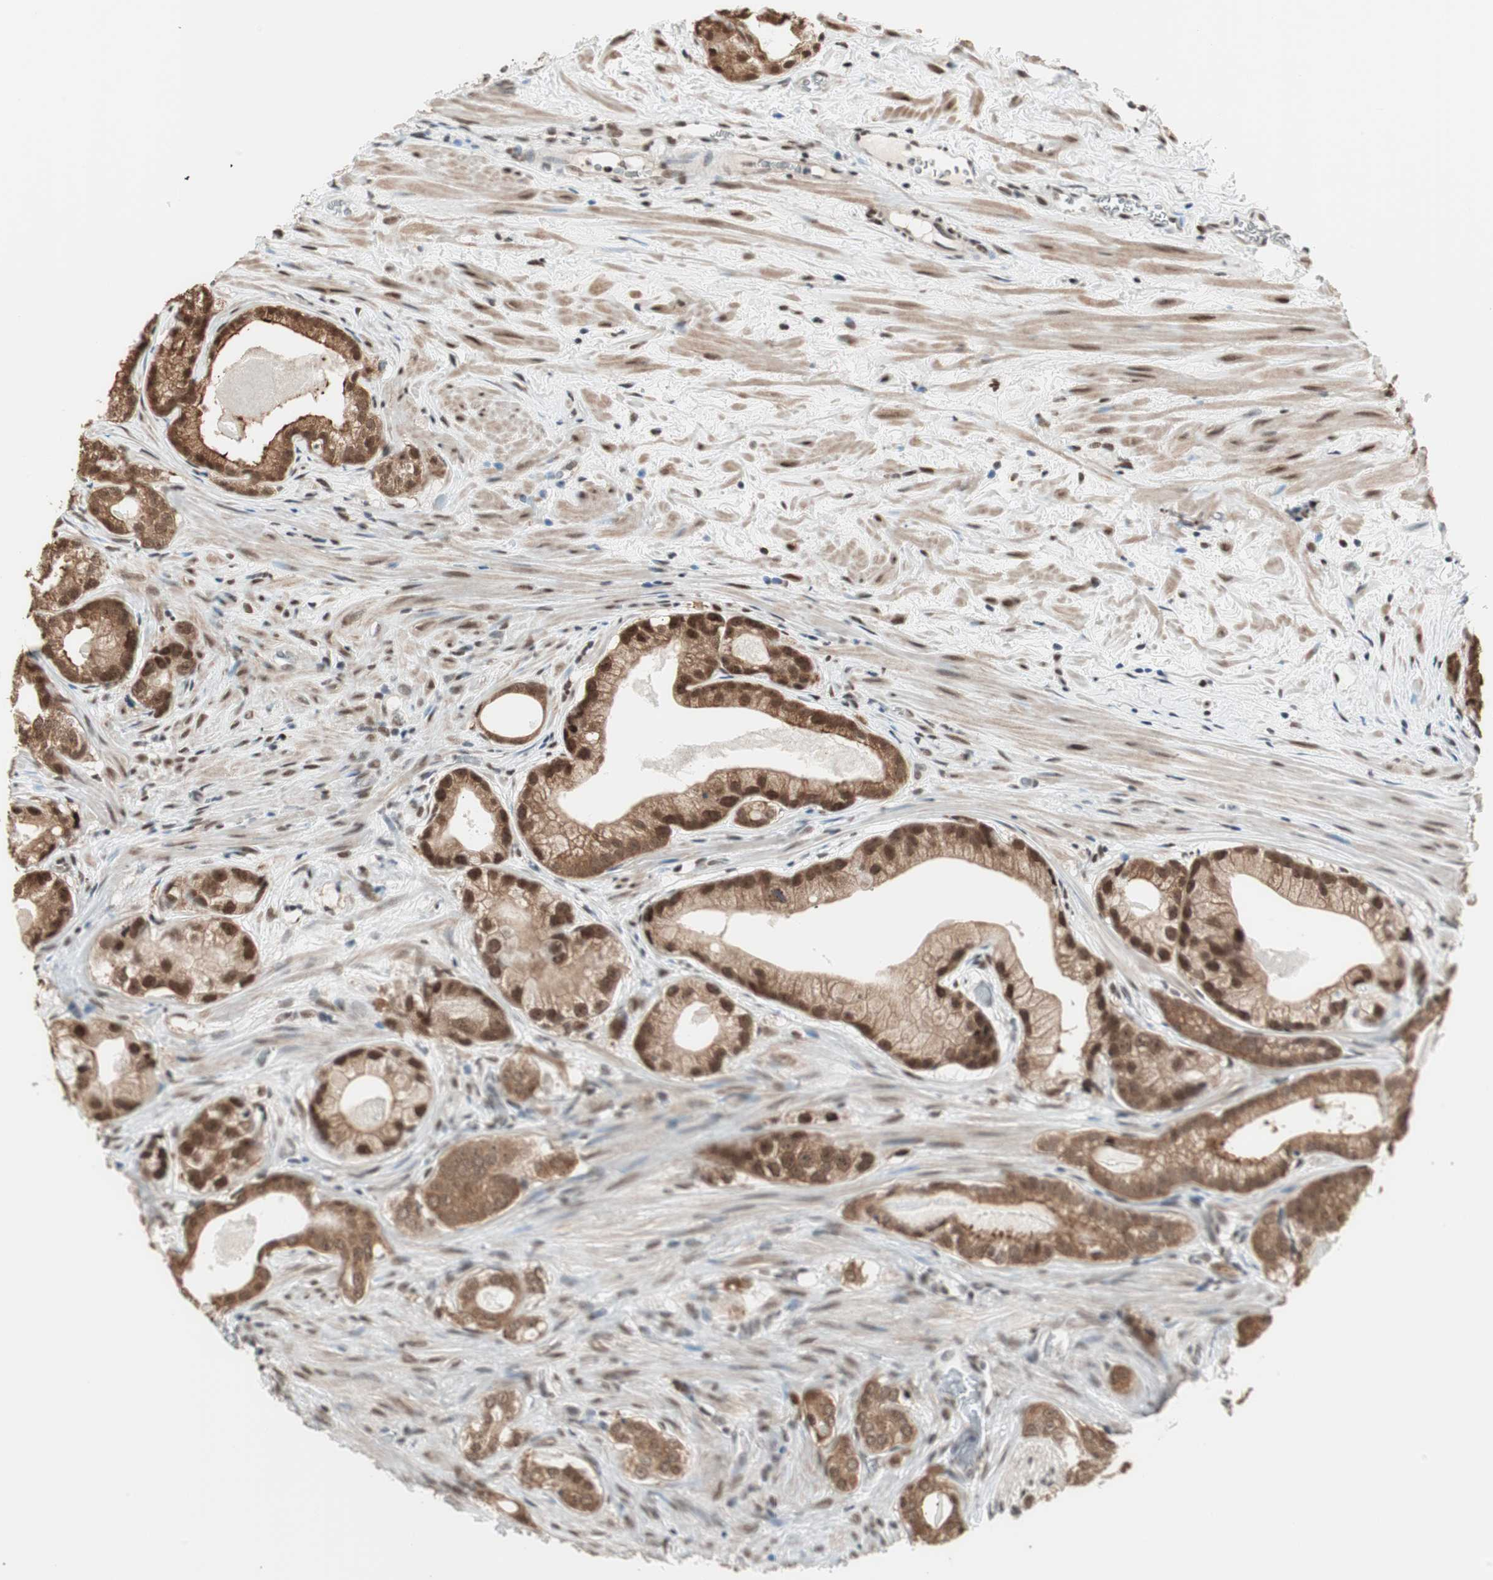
{"staining": {"intensity": "strong", "quantity": ">75%", "location": "cytoplasmic/membranous,nuclear"}, "tissue": "prostate cancer", "cell_type": "Tumor cells", "image_type": "cancer", "snomed": [{"axis": "morphology", "description": "Adenocarcinoma, Low grade"}, {"axis": "topography", "description": "Prostate"}], "caption": "This image displays immunohistochemistry staining of human adenocarcinoma (low-grade) (prostate), with high strong cytoplasmic/membranous and nuclear expression in approximately >75% of tumor cells.", "gene": "SMARCE1", "patient": {"sex": "male", "age": 59}}